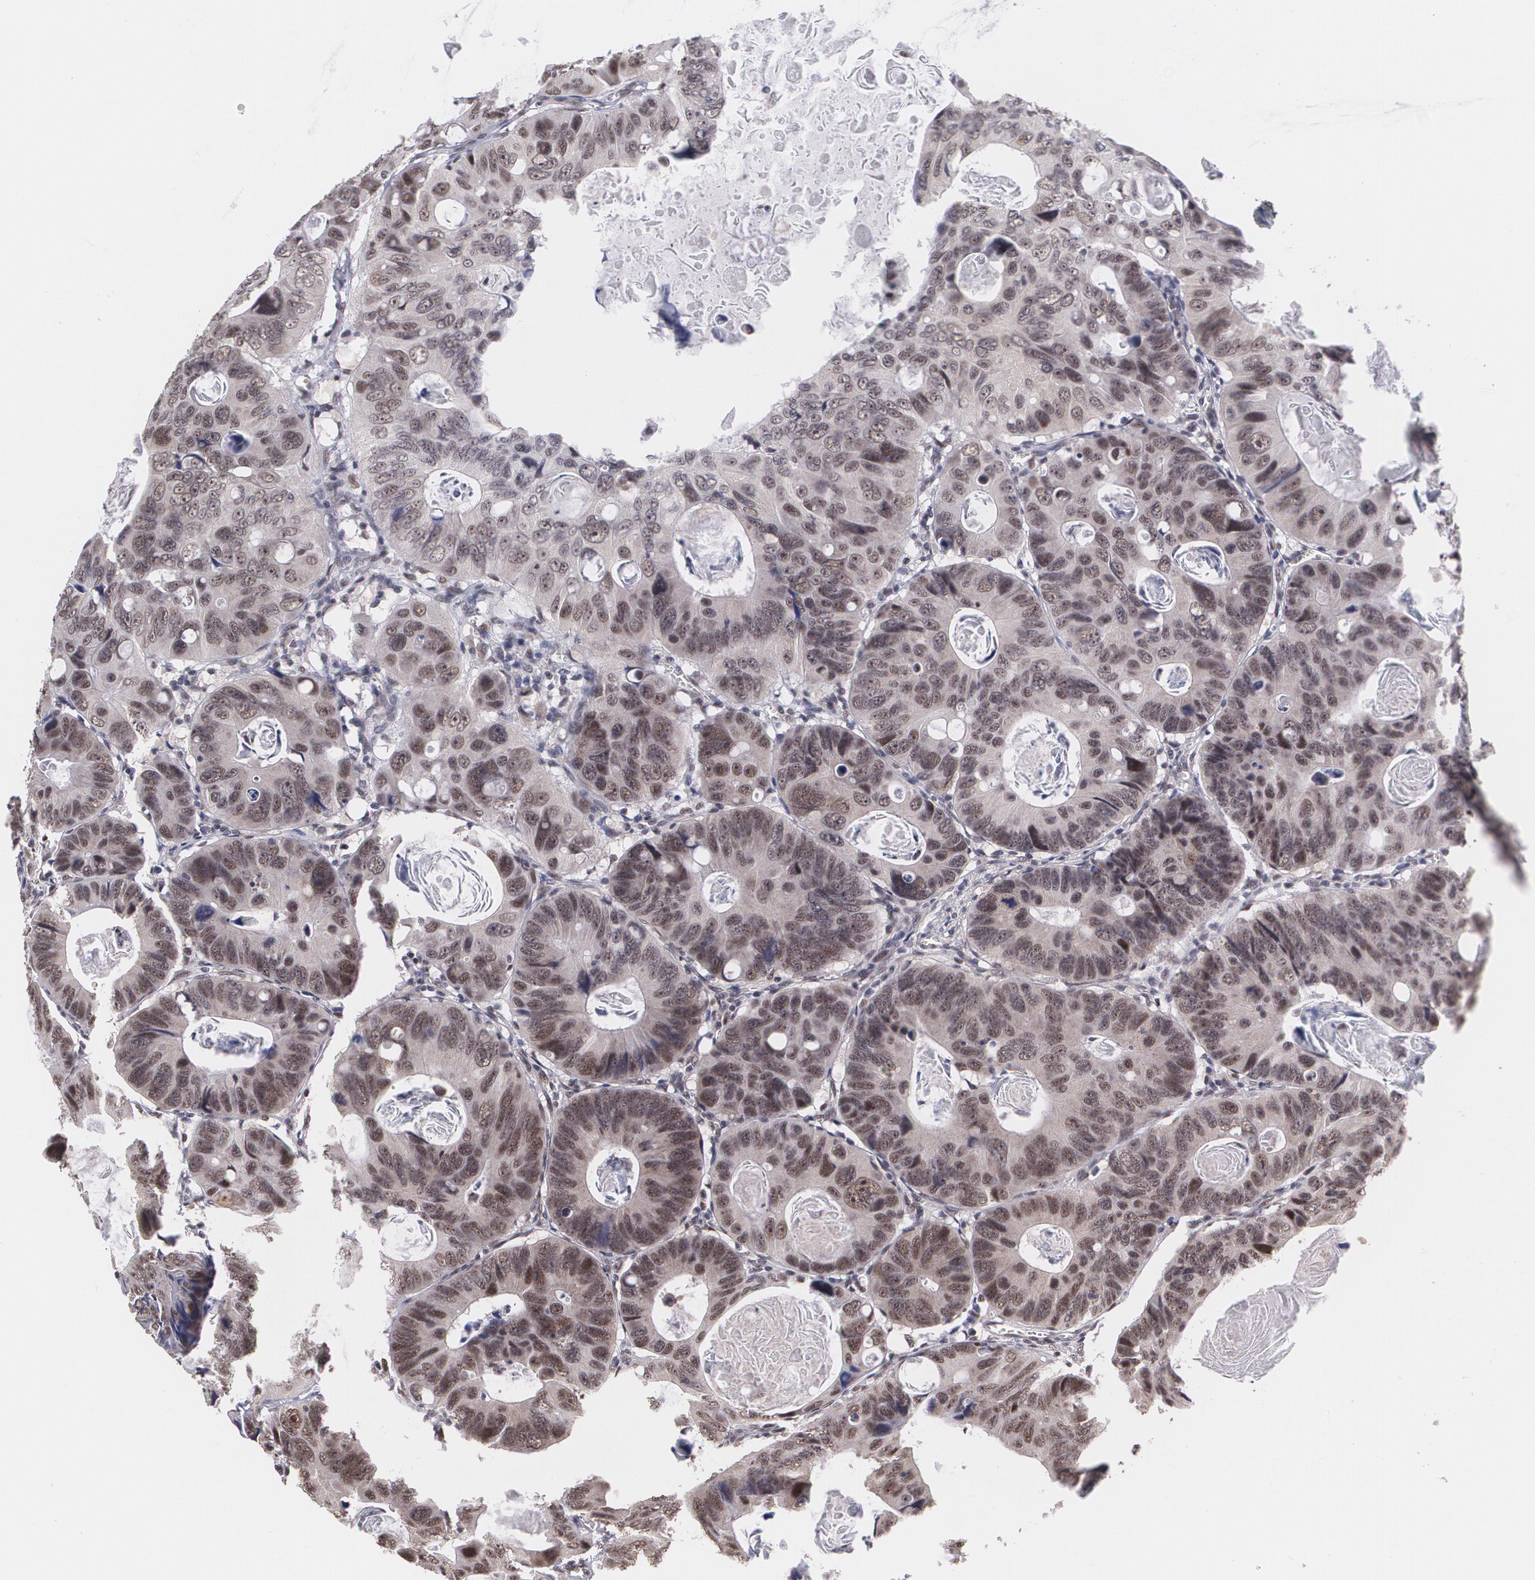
{"staining": {"intensity": "moderate", "quantity": ">75%", "location": "cytoplasmic/membranous,nuclear"}, "tissue": "colorectal cancer", "cell_type": "Tumor cells", "image_type": "cancer", "snomed": [{"axis": "morphology", "description": "Adenocarcinoma, NOS"}, {"axis": "topography", "description": "Colon"}], "caption": "A medium amount of moderate cytoplasmic/membranous and nuclear expression is seen in approximately >75% of tumor cells in colorectal adenocarcinoma tissue. Using DAB (brown) and hematoxylin (blue) stains, captured at high magnification using brightfield microscopy.", "gene": "C6orf15", "patient": {"sex": "female", "age": 55}}